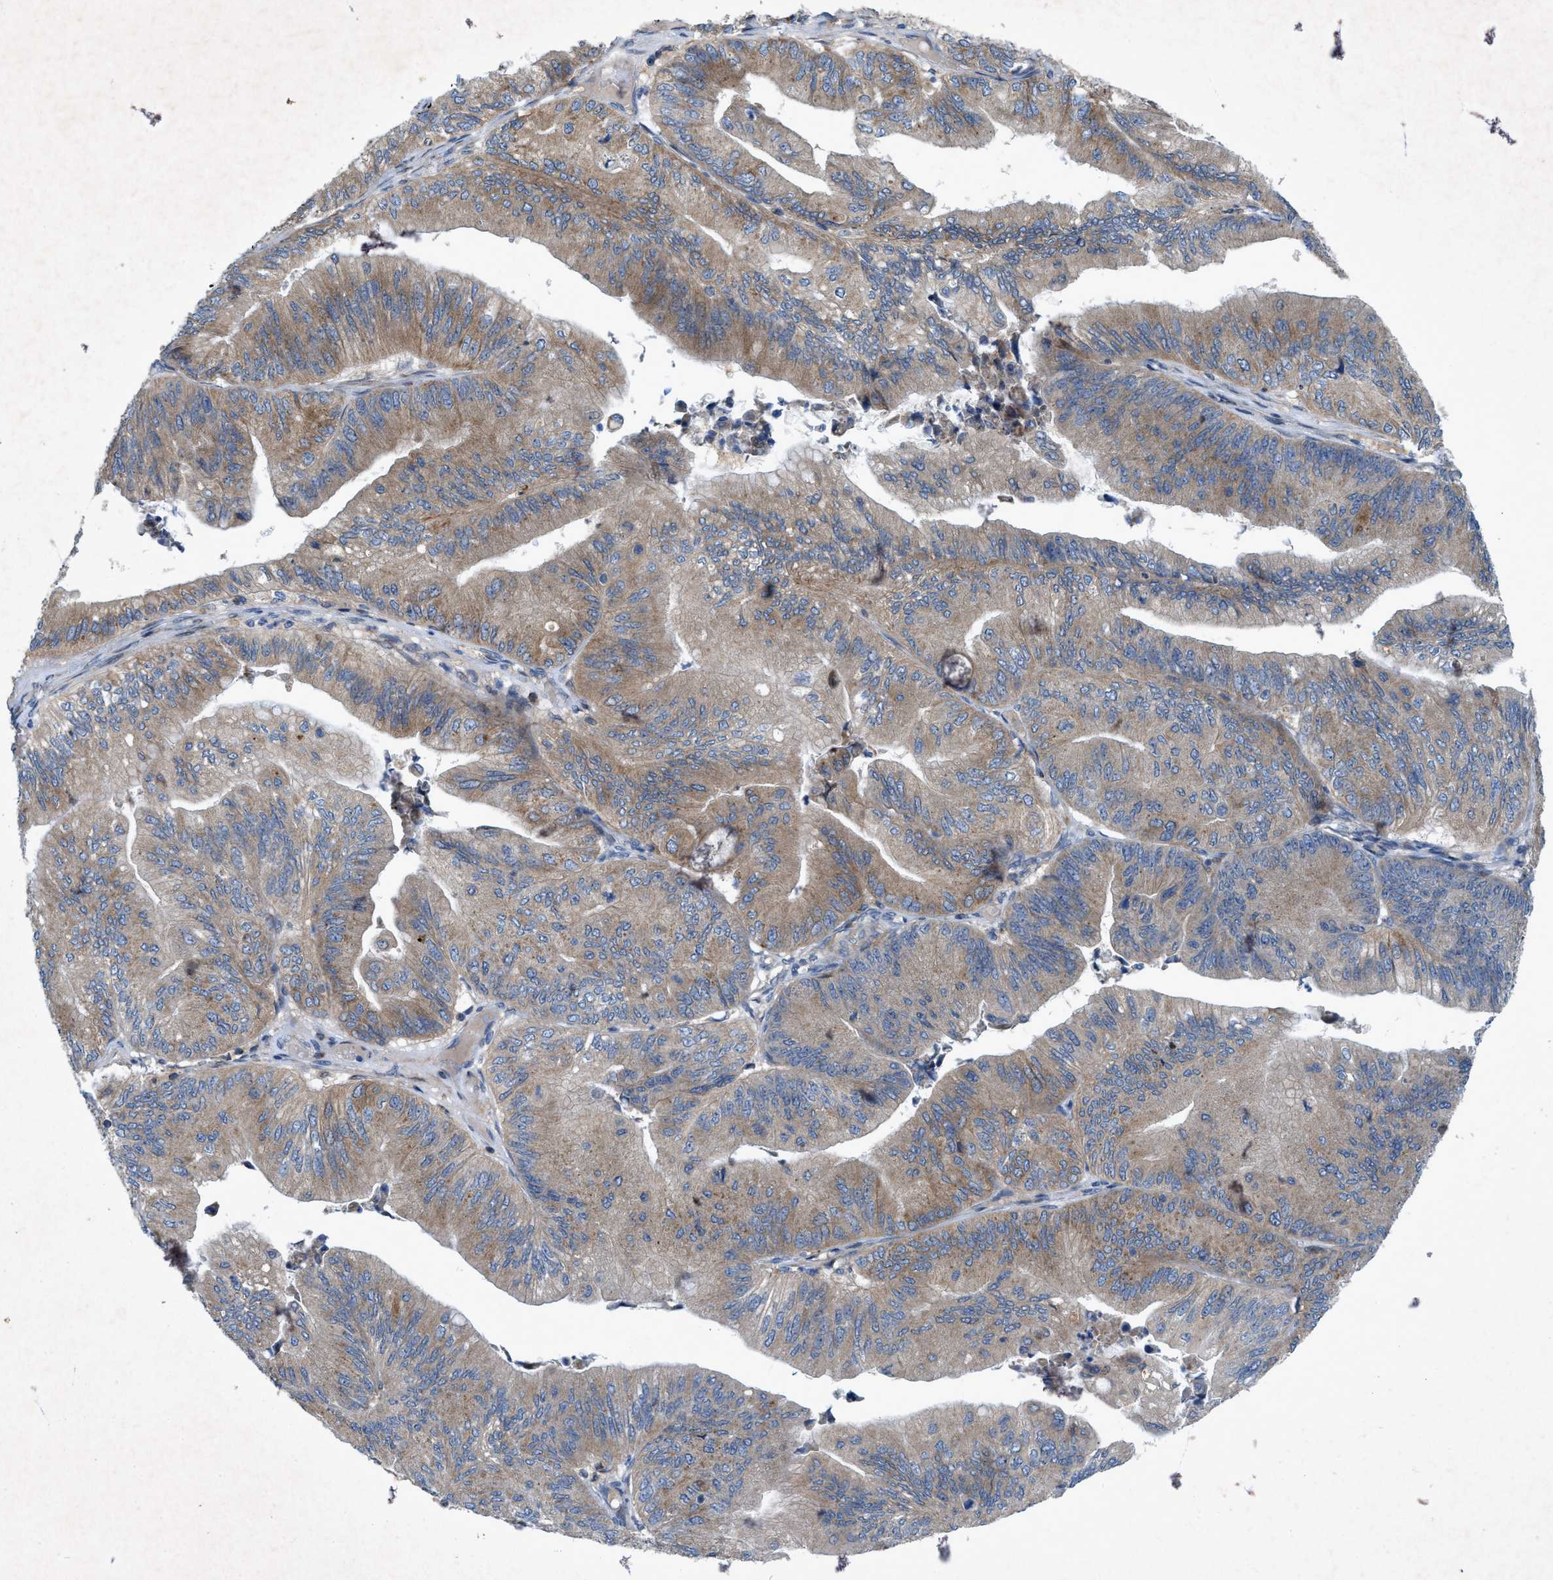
{"staining": {"intensity": "weak", "quantity": "25%-75%", "location": "cytoplasmic/membranous"}, "tissue": "ovarian cancer", "cell_type": "Tumor cells", "image_type": "cancer", "snomed": [{"axis": "morphology", "description": "Cystadenocarcinoma, mucinous, NOS"}, {"axis": "topography", "description": "Ovary"}], "caption": "Brown immunohistochemical staining in human ovarian mucinous cystadenocarcinoma displays weak cytoplasmic/membranous expression in approximately 25%-75% of tumor cells. The protein is shown in brown color, while the nuclei are stained blue.", "gene": "URGCP", "patient": {"sex": "female", "age": 61}}